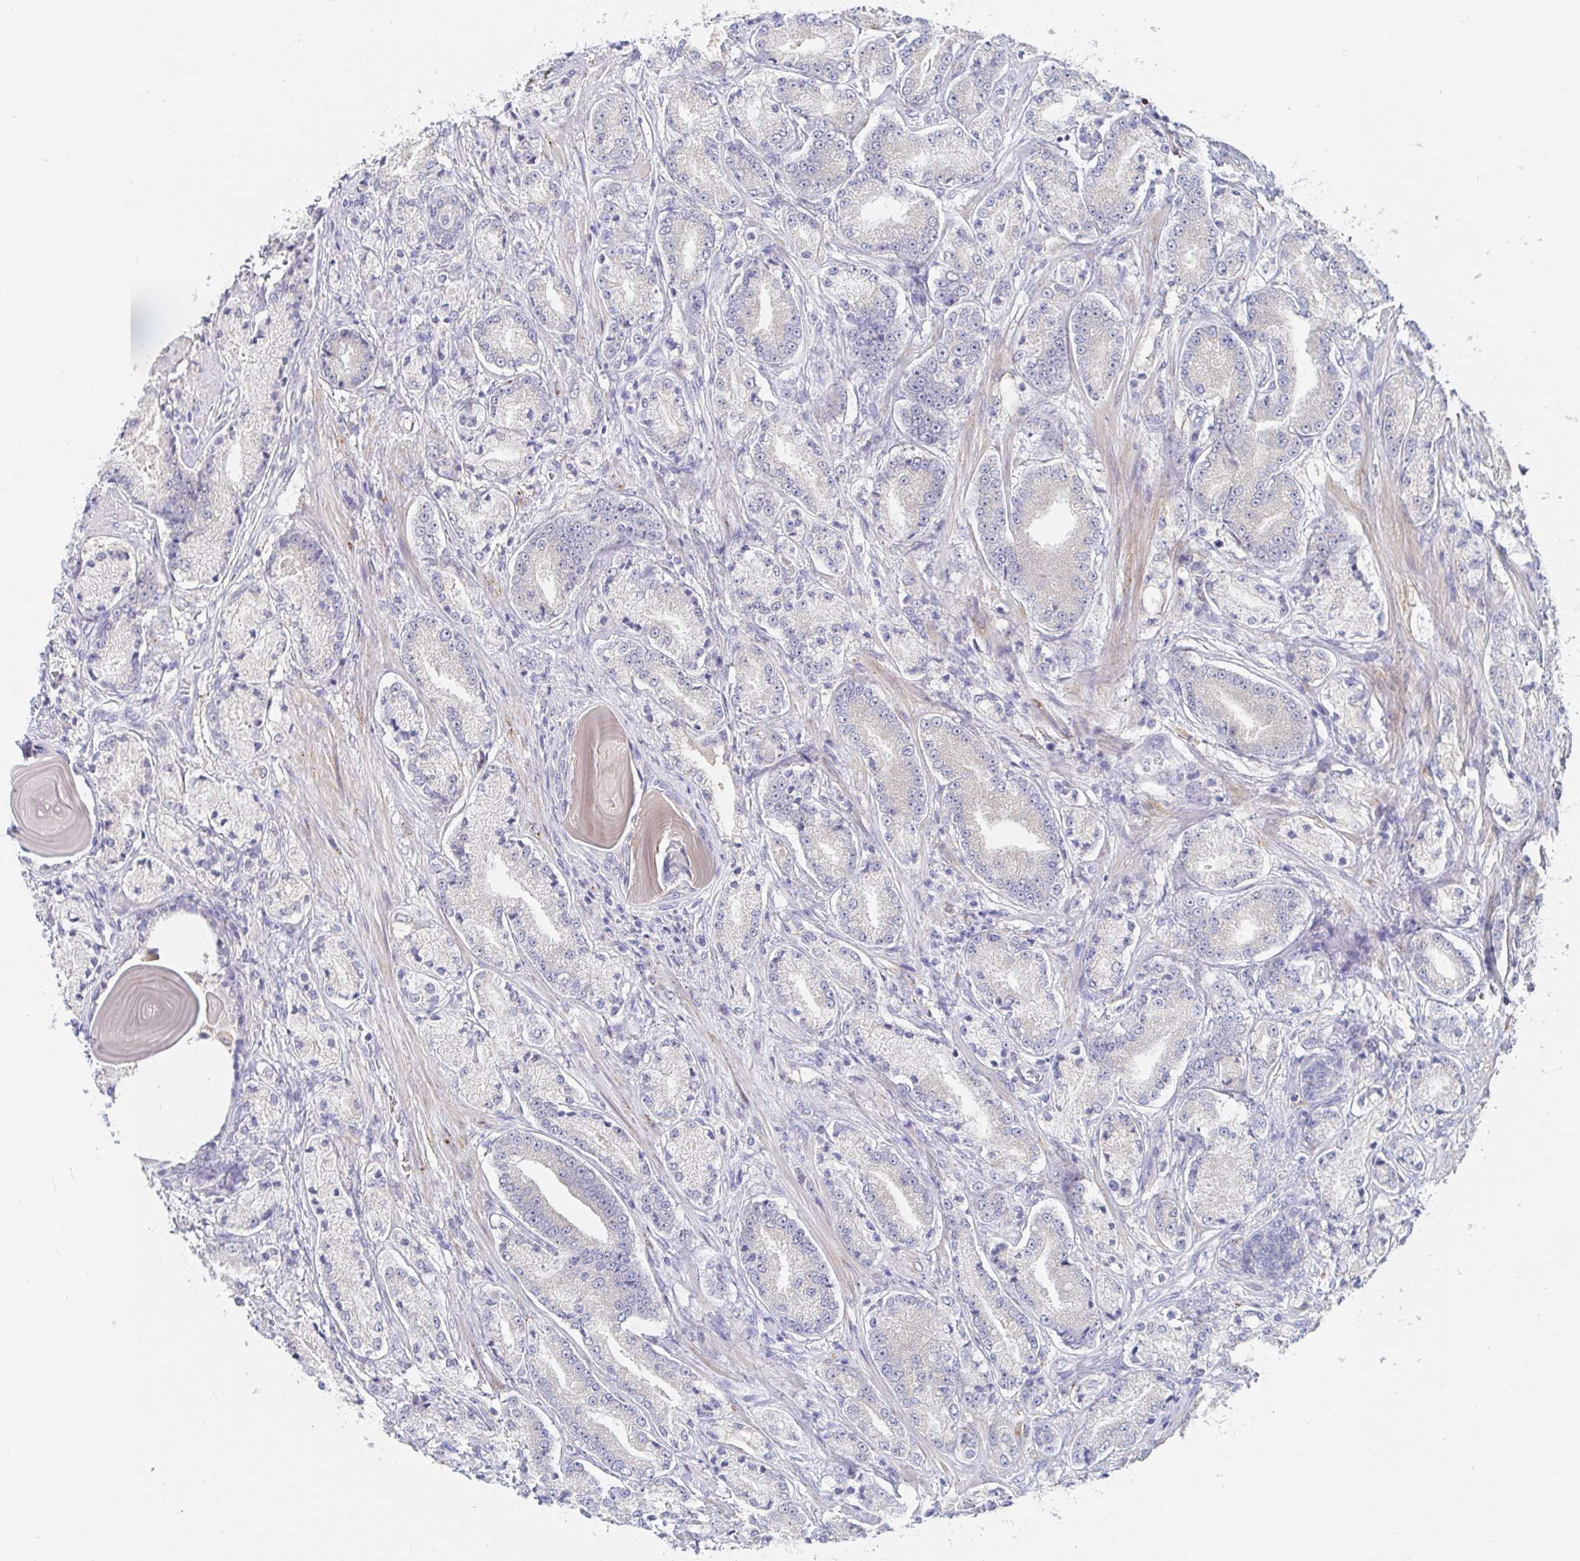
{"staining": {"intensity": "negative", "quantity": "none", "location": "none"}, "tissue": "prostate cancer", "cell_type": "Tumor cells", "image_type": "cancer", "snomed": [{"axis": "morphology", "description": "Adenocarcinoma, High grade"}, {"axis": "topography", "description": "Prostate and seminal vesicle, NOS"}], "caption": "An image of prostate high-grade adenocarcinoma stained for a protein demonstrates no brown staining in tumor cells.", "gene": "ZNF430", "patient": {"sex": "male", "age": 61}}